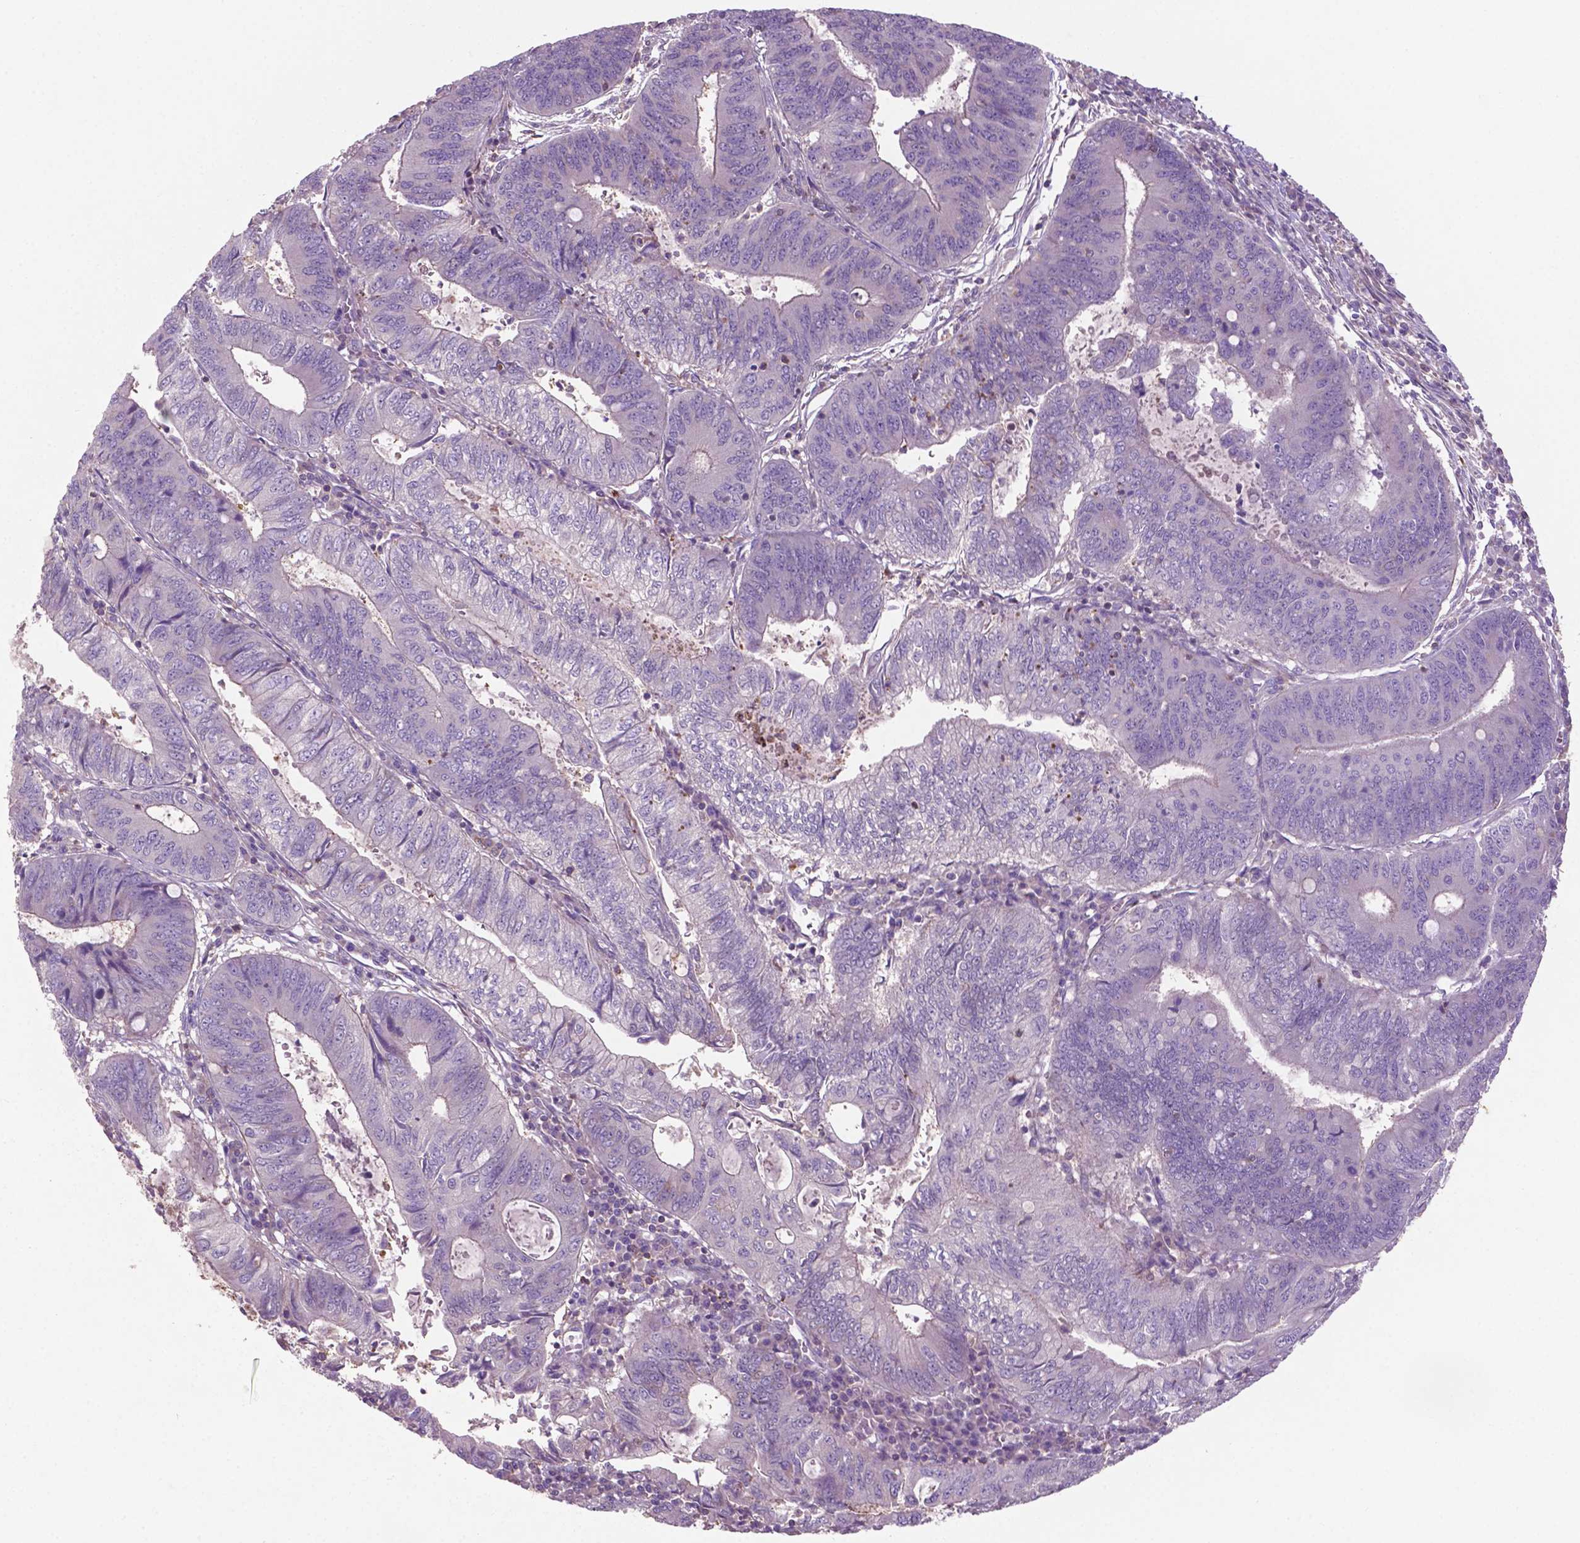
{"staining": {"intensity": "negative", "quantity": "none", "location": "none"}, "tissue": "colorectal cancer", "cell_type": "Tumor cells", "image_type": "cancer", "snomed": [{"axis": "morphology", "description": "Adenocarcinoma, NOS"}, {"axis": "topography", "description": "Colon"}], "caption": "Colorectal adenocarcinoma was stained to show a protein in brown. There is no significant positivity in tumor cells.", "gene": "BMP4", "patient": {"sex": "male", "age": 67}}